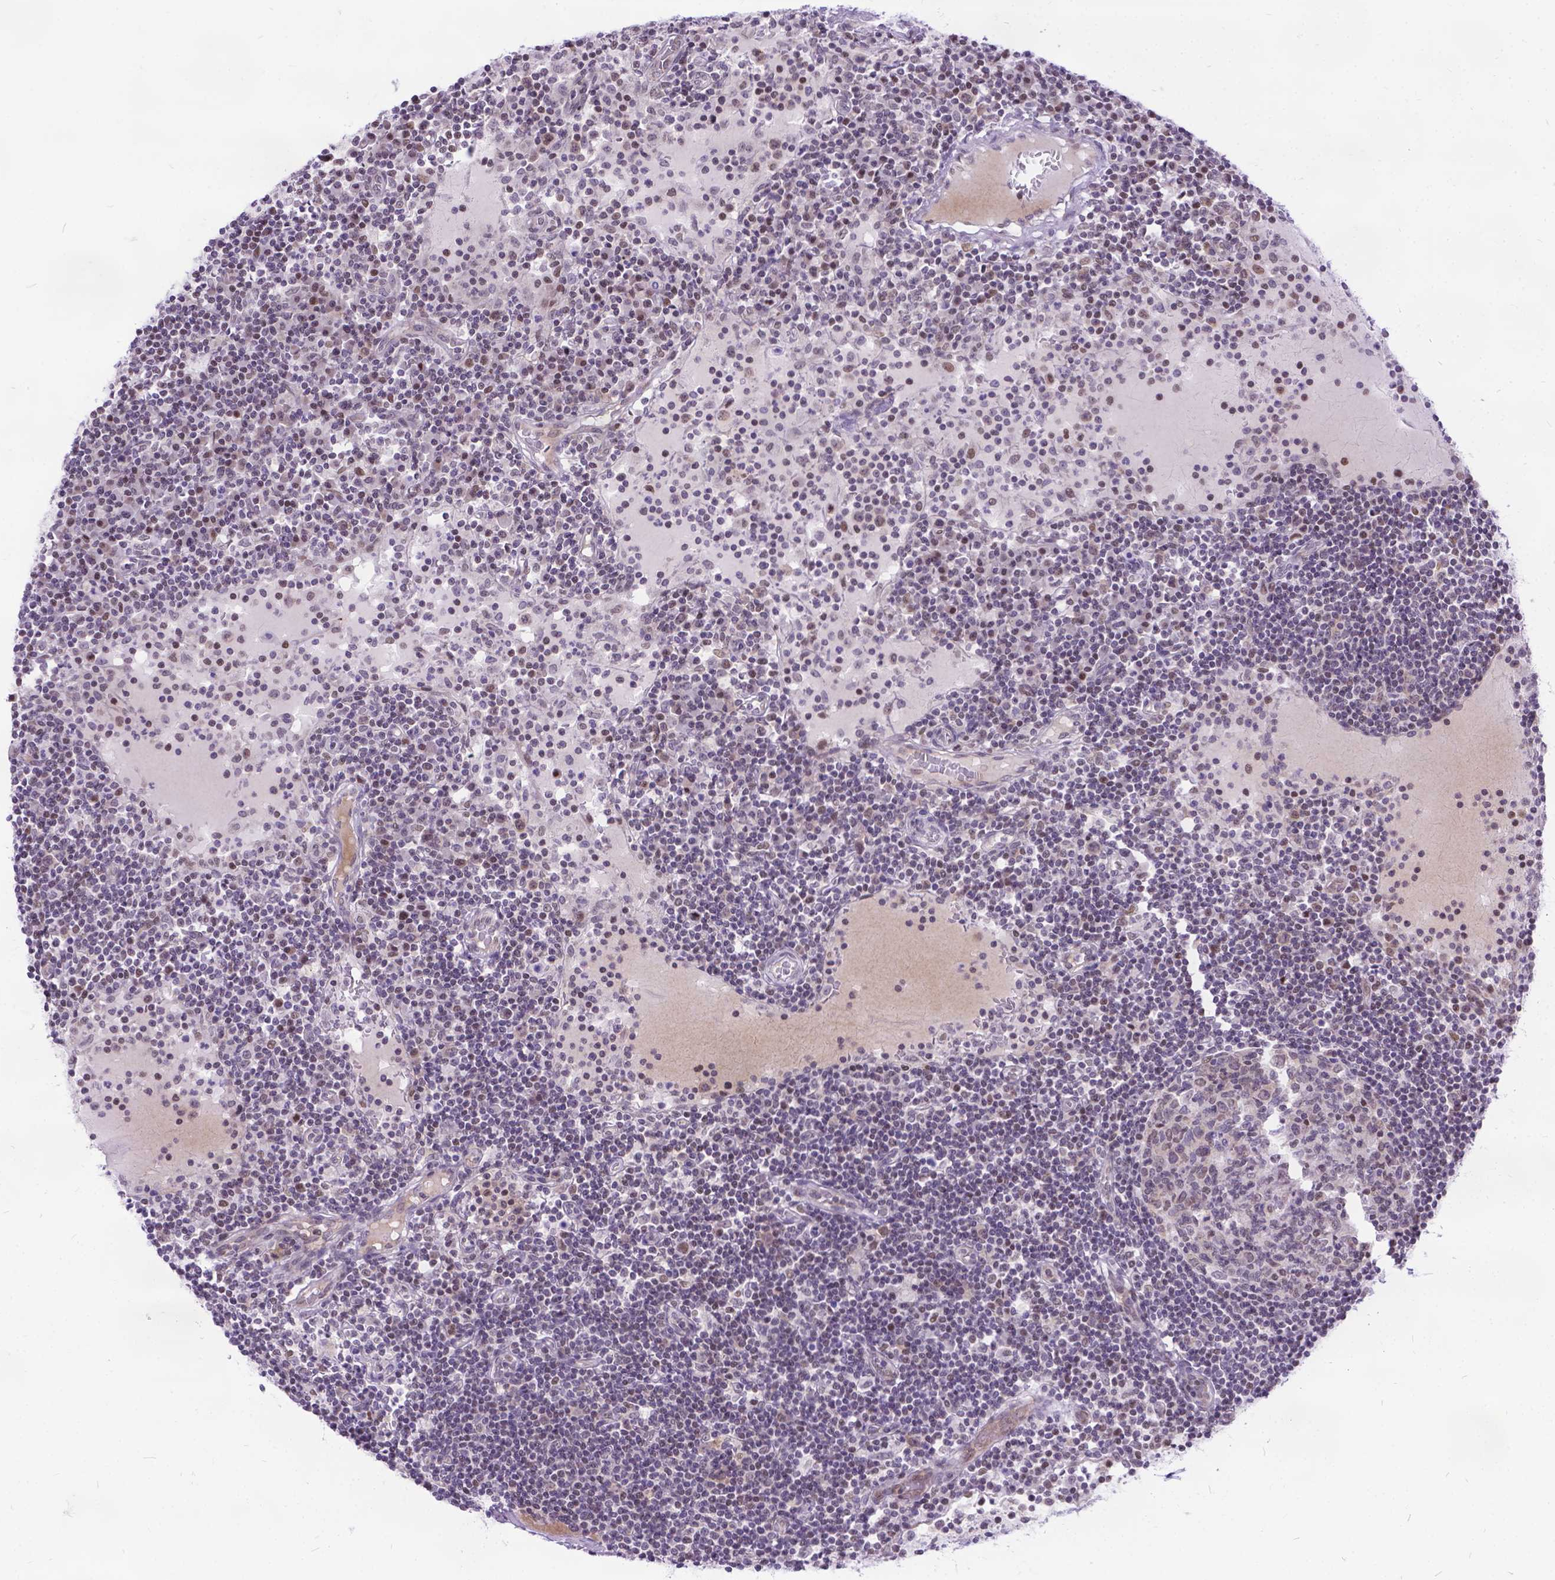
{"staining": {"intensity": "weak", "quantity": "<25%", "location": "nuclear"}, "tissue": "lymph node", "cell_type": "Germinal center cells", "image_type": "normal", "snomed": [{"axis": "morphology", "description": "Normal tissue, NOS"}, {"axis": "topography", "description": "Lymph node"}], "caption": "High magnification brightfield microscopy of benign lymph node stained with DAB (3,3'-diaminobenzidine) (brown) and counterstained with hematoxylin (blue): germinal center cells show no significant staining. The staining is performed using DAB brown chromogen with nuclei counter-stained in using hematoxylin.", "gene": "FAM124B", "patient": {"sex": "female", "age": 72}}